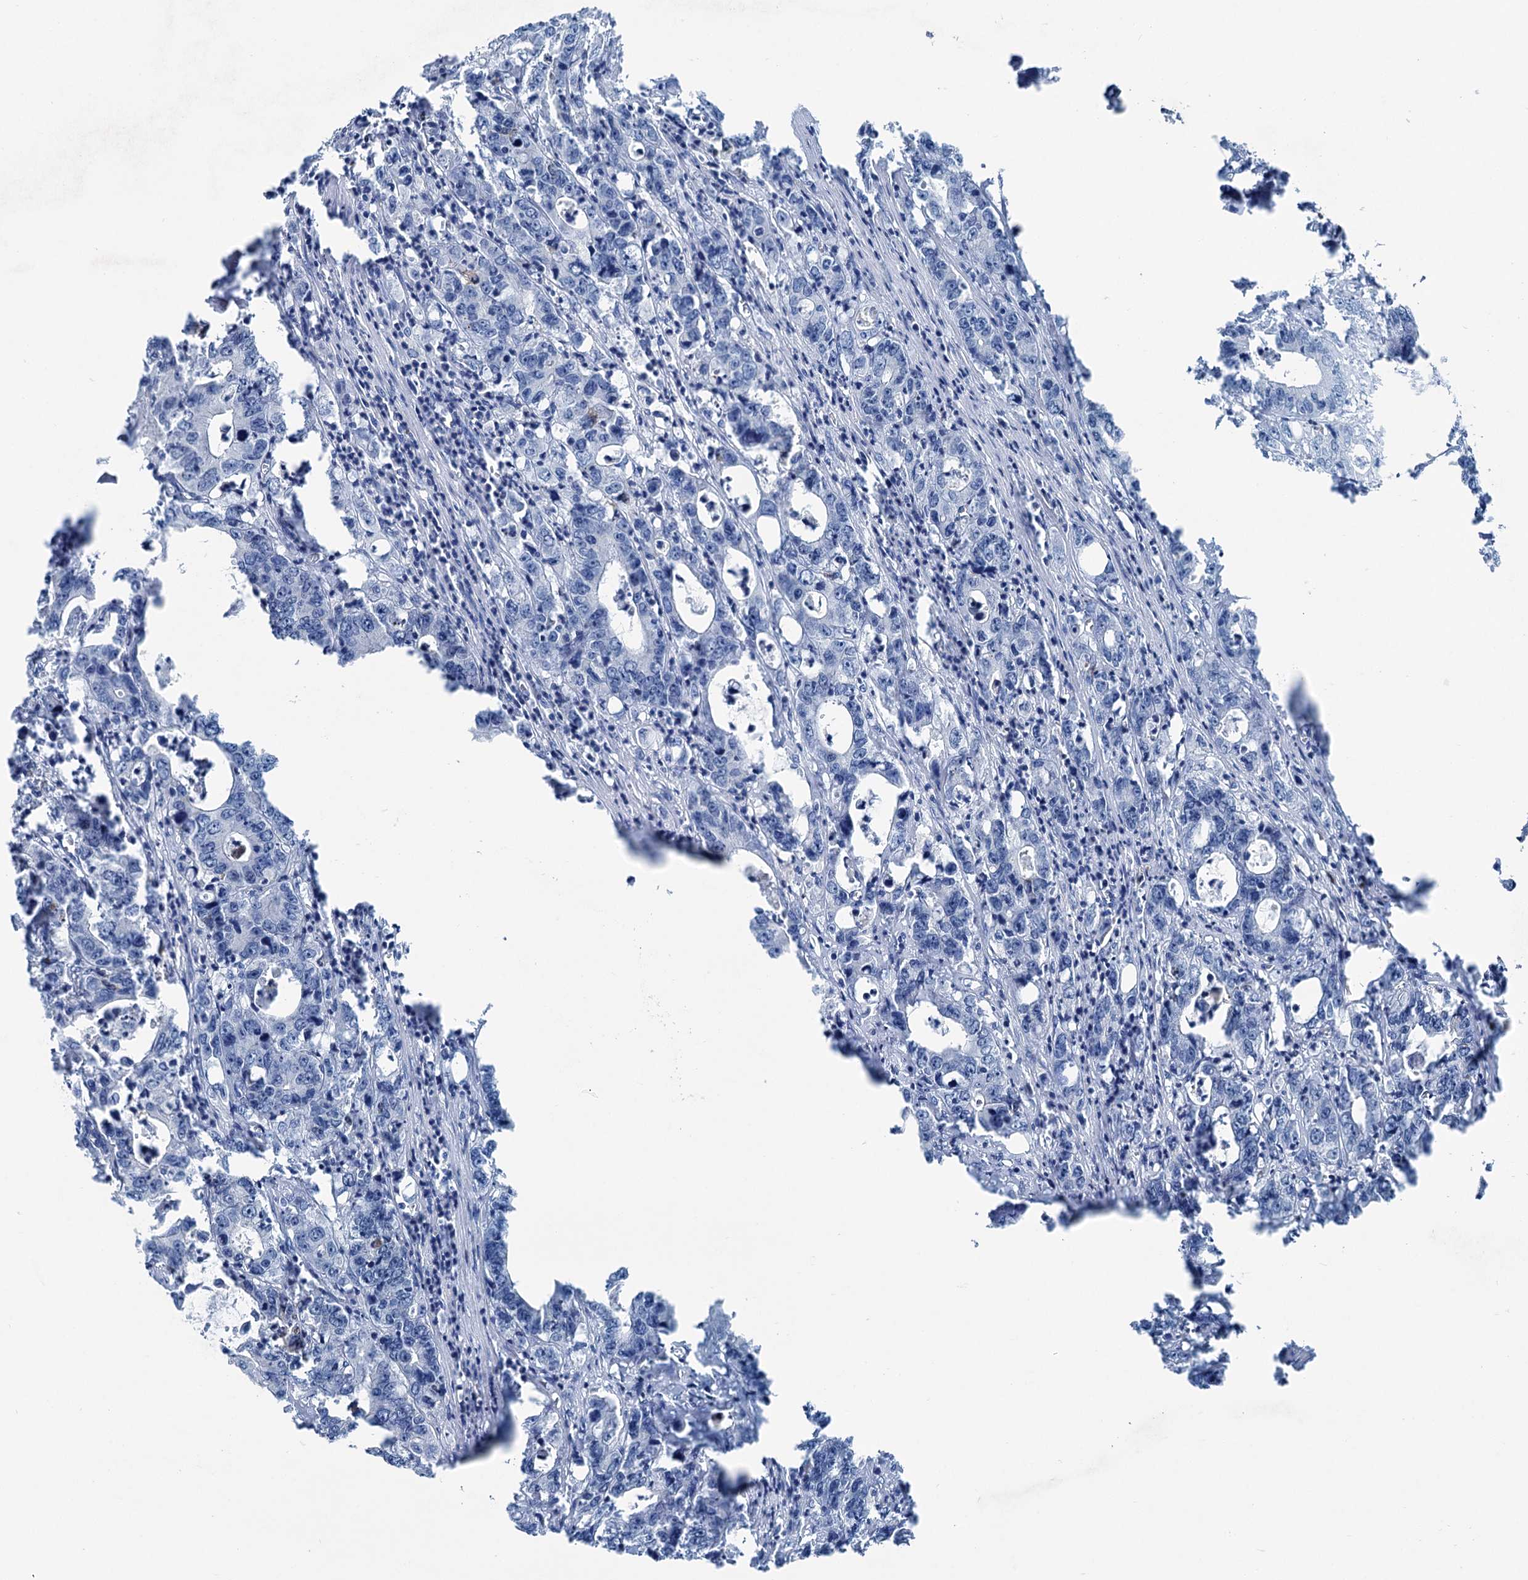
{"staining": {"intensity": "negative", "quantity": "none", "location": "none"}, "tissue": "colorectal cancer", "cell_type": "Tumor cells", "image_type": "cancer", "snomed": [{"axis": "morphology", "description": "Adenocarcinoma, NOS"}, {"axis": "topography", "description": "Colon"}], "caption": "Immunohistochemical staining of human colorectal cancer exhibits no significant staining in tumor cells.", "gene": "ELP4", "patient": {"sex": "female", "age": 75}}